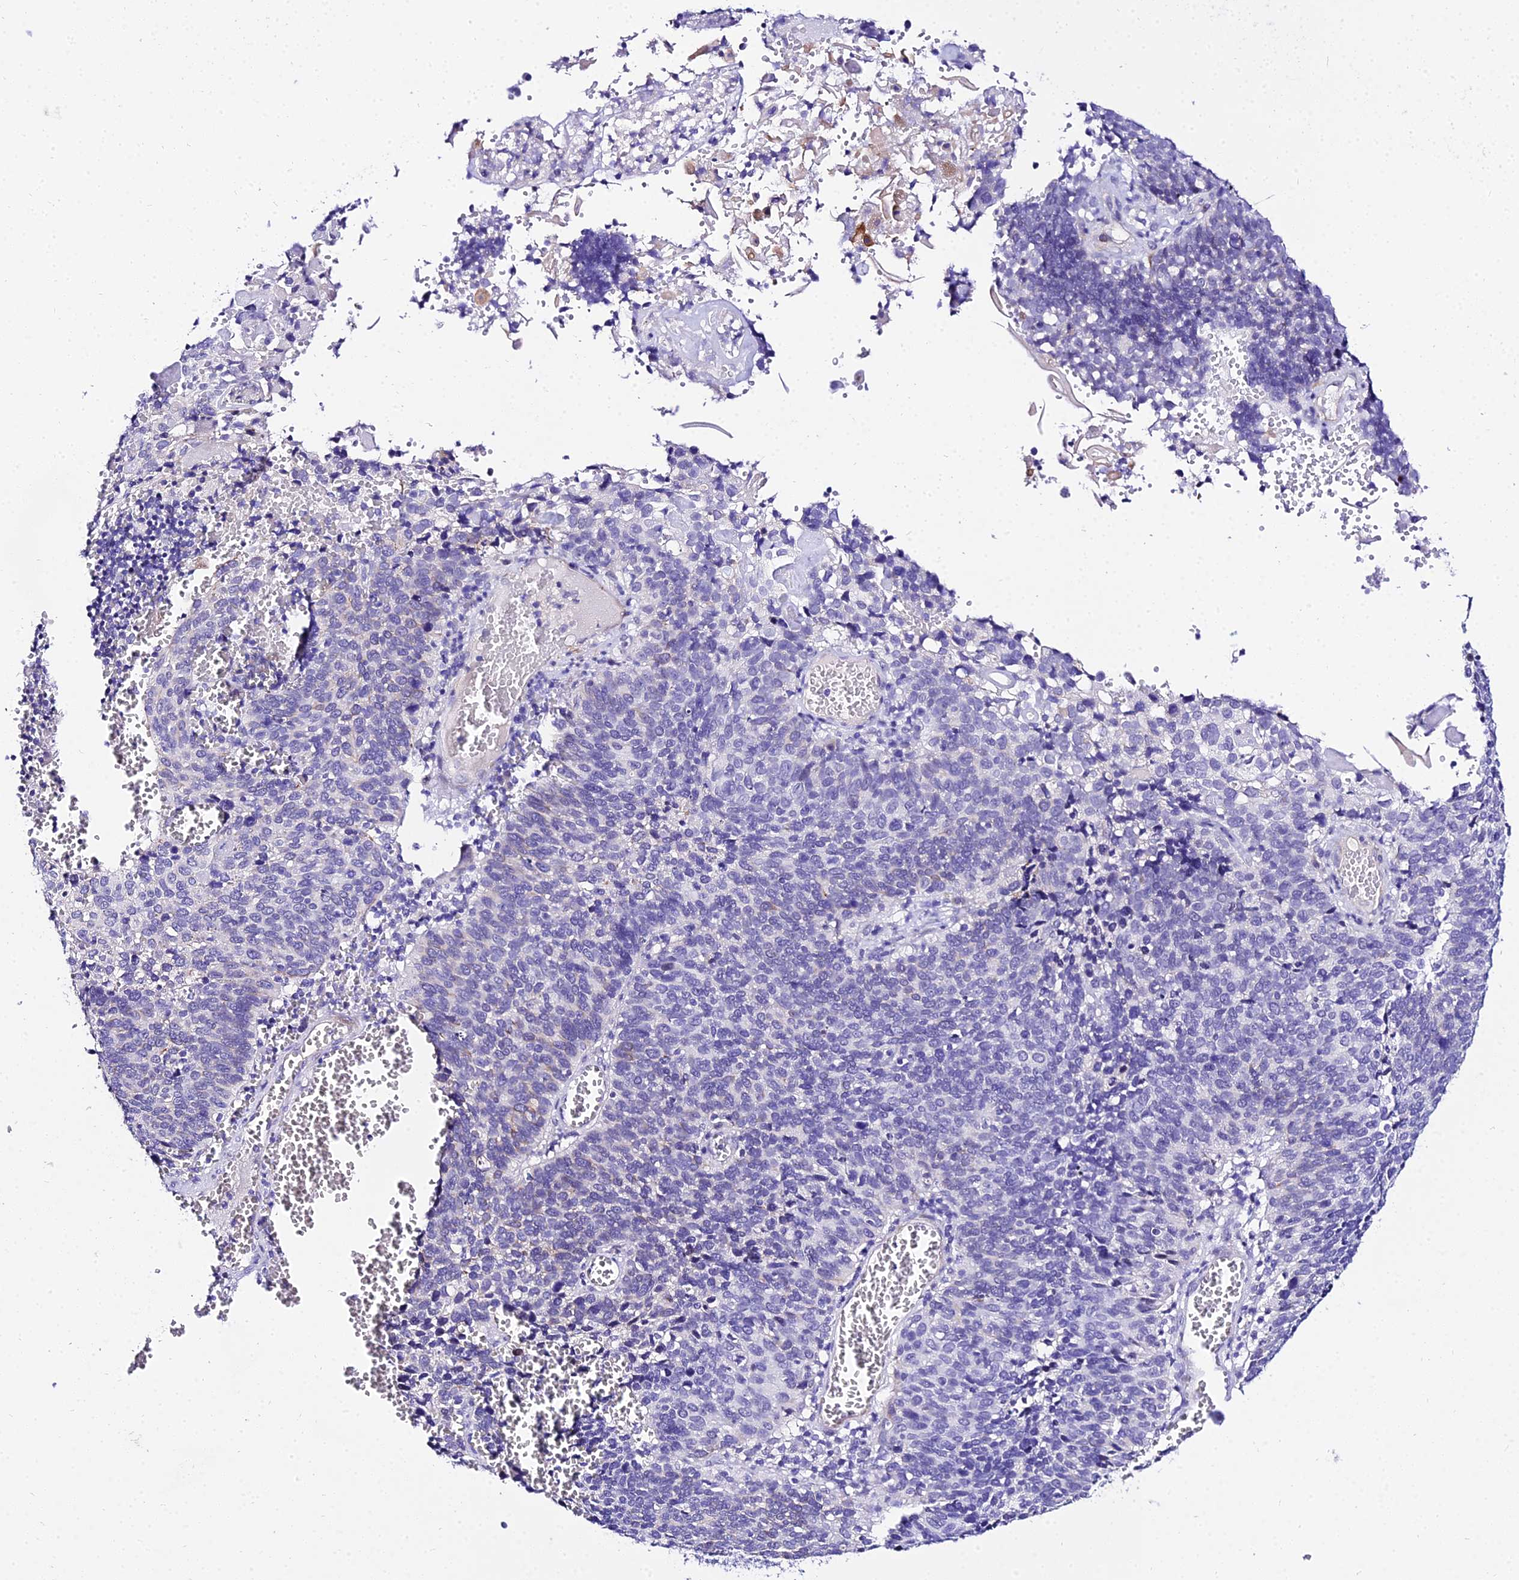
{"staining": {"intensity": "negative", "quantity": "none", "location": "none"}, "tissue": "cervical cancer", "cell_type": "Tumor cells", "image_type": "cancer", "snomed": [{"axis": "morphology", "description": "Squamous cell carcinoma, NOS"}, {"axis": "topography", "description": "Cervix"}], "caption": "Image shows no significant protein expression in tumor cells of squamous cell carcinoma (cervical). Nuclei are stained in blue.", "gene": "DEFB106A", "patient": {"sex": "female", "age": 39}}